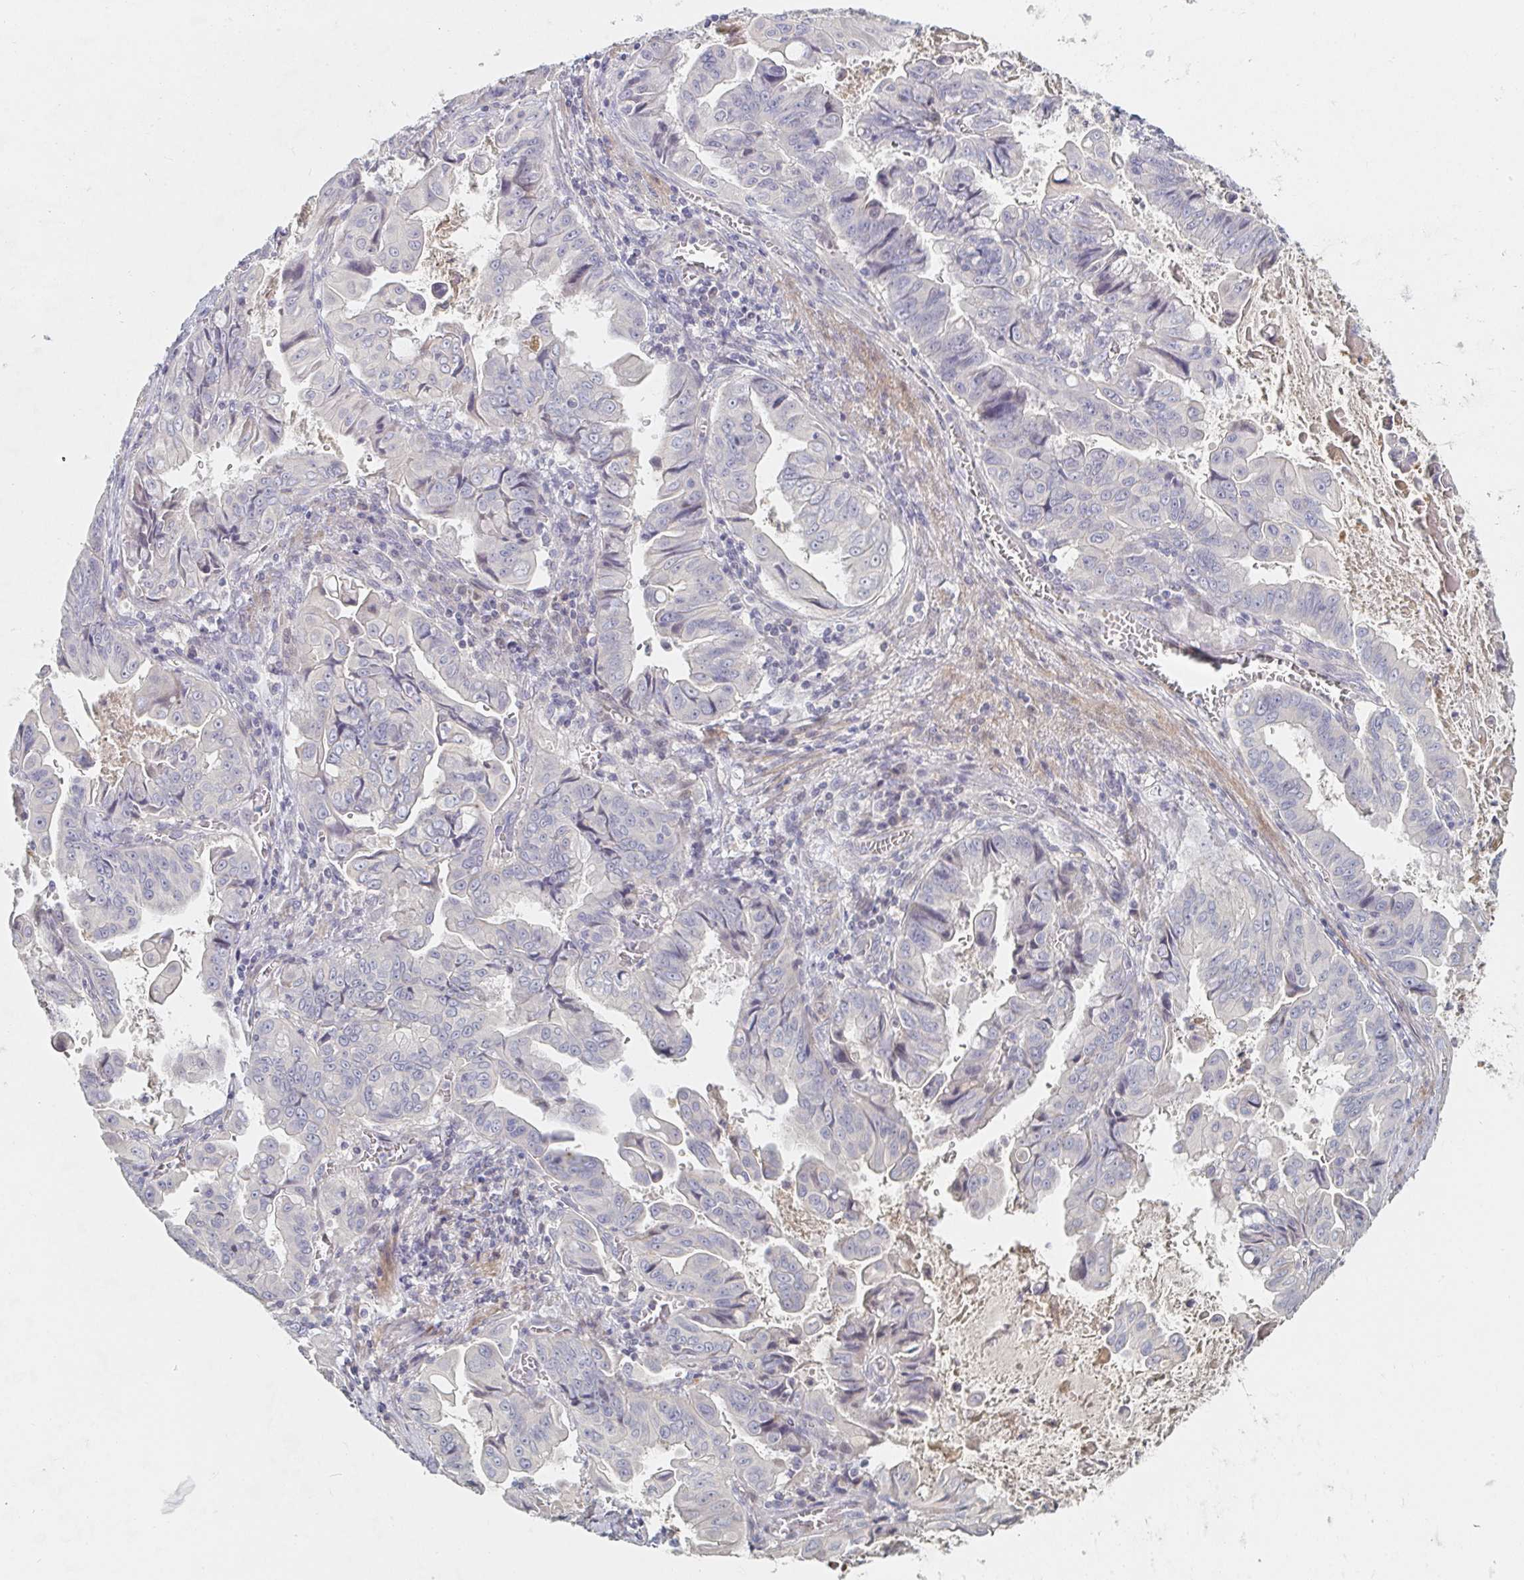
{"staining": {"intensity": "negative", "quantity": "none", "location": "none"}, "tissue": "stomach cancer", "cell_type": "Tumor cells", "image_type": "cancer", "snomed": [{"axis": "morphology", "description": "Adenocarcinoma, NOS"}, {"axis": "topography", "description": "Stomach, upper"}], "caption": "A high-resolution image shows IHC staining of adenocarcinoma (stomach), which exhibits no significant positivity in tumor cells. (Brightfield microscopy of DAB immunohistochemistry (IHC) at high magnification).", "gene": "NME9", "patient": {"sex": "male", "age": 80}}